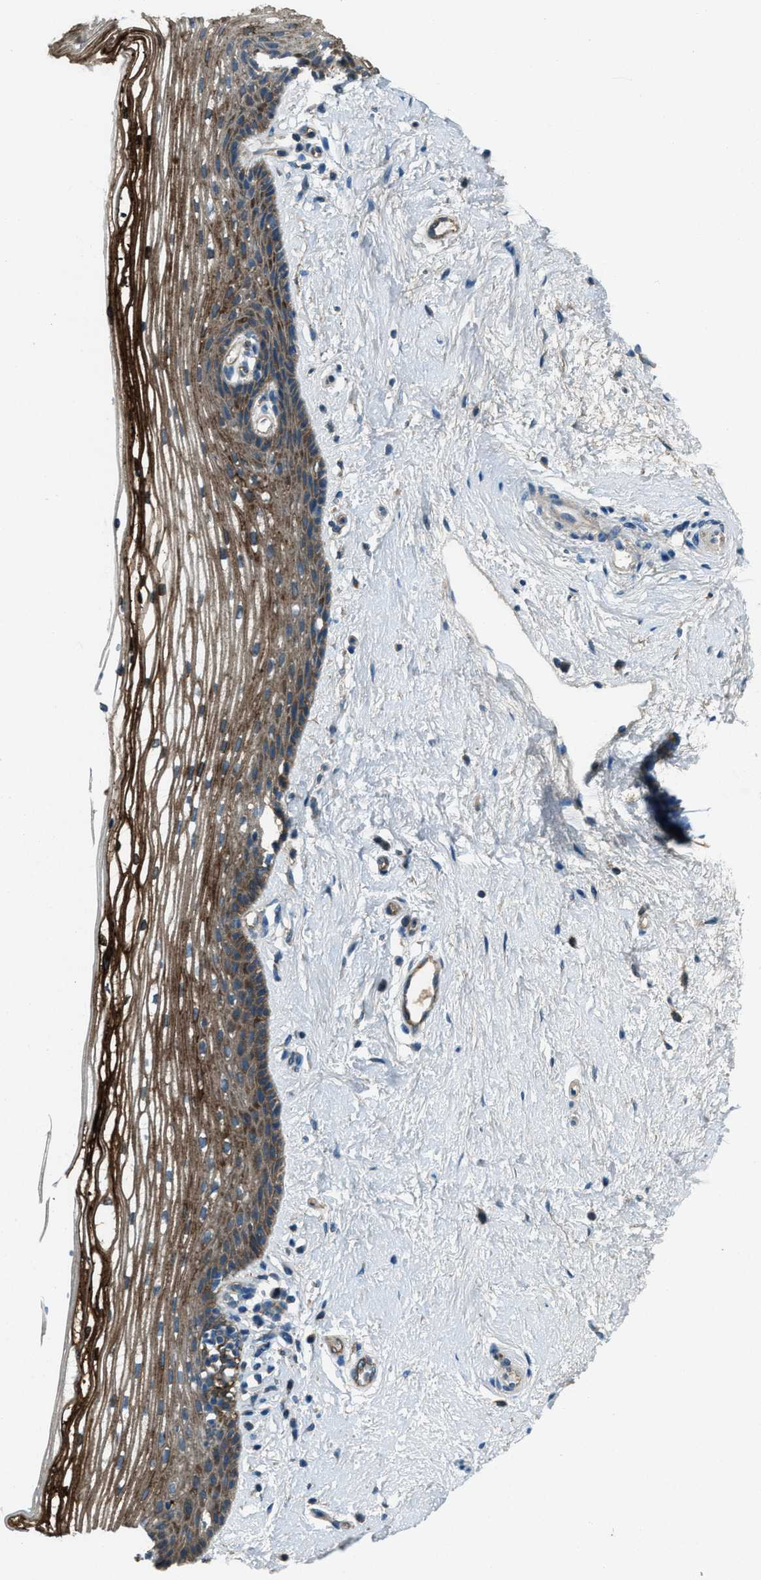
{"staining": {"intensity": "moderate", "quantity": ">75%", "location": "cytoplasmic/membranous"}, "tissue": "vagina", "cell_type": "Squamous epithelial cells", "image_type": "normal", "snomed": [{"axis": "morphology", "description": "Normal tissue, NOS"}, {"axis": "topography", "description": "Vagina"}], "caption": "Immunohistochemistry of unremarkable human vagina demonstrates medium levels of moderate cytoplasmic/membranous positivity in about >75% of squamous epithelial cells. (Stains: DAB in brown, nuclei in blue, Microscopy: brightfield microscopy at high magnification).", "gene": "SVIL", "patient": {"sex": "female", "age": 46}}